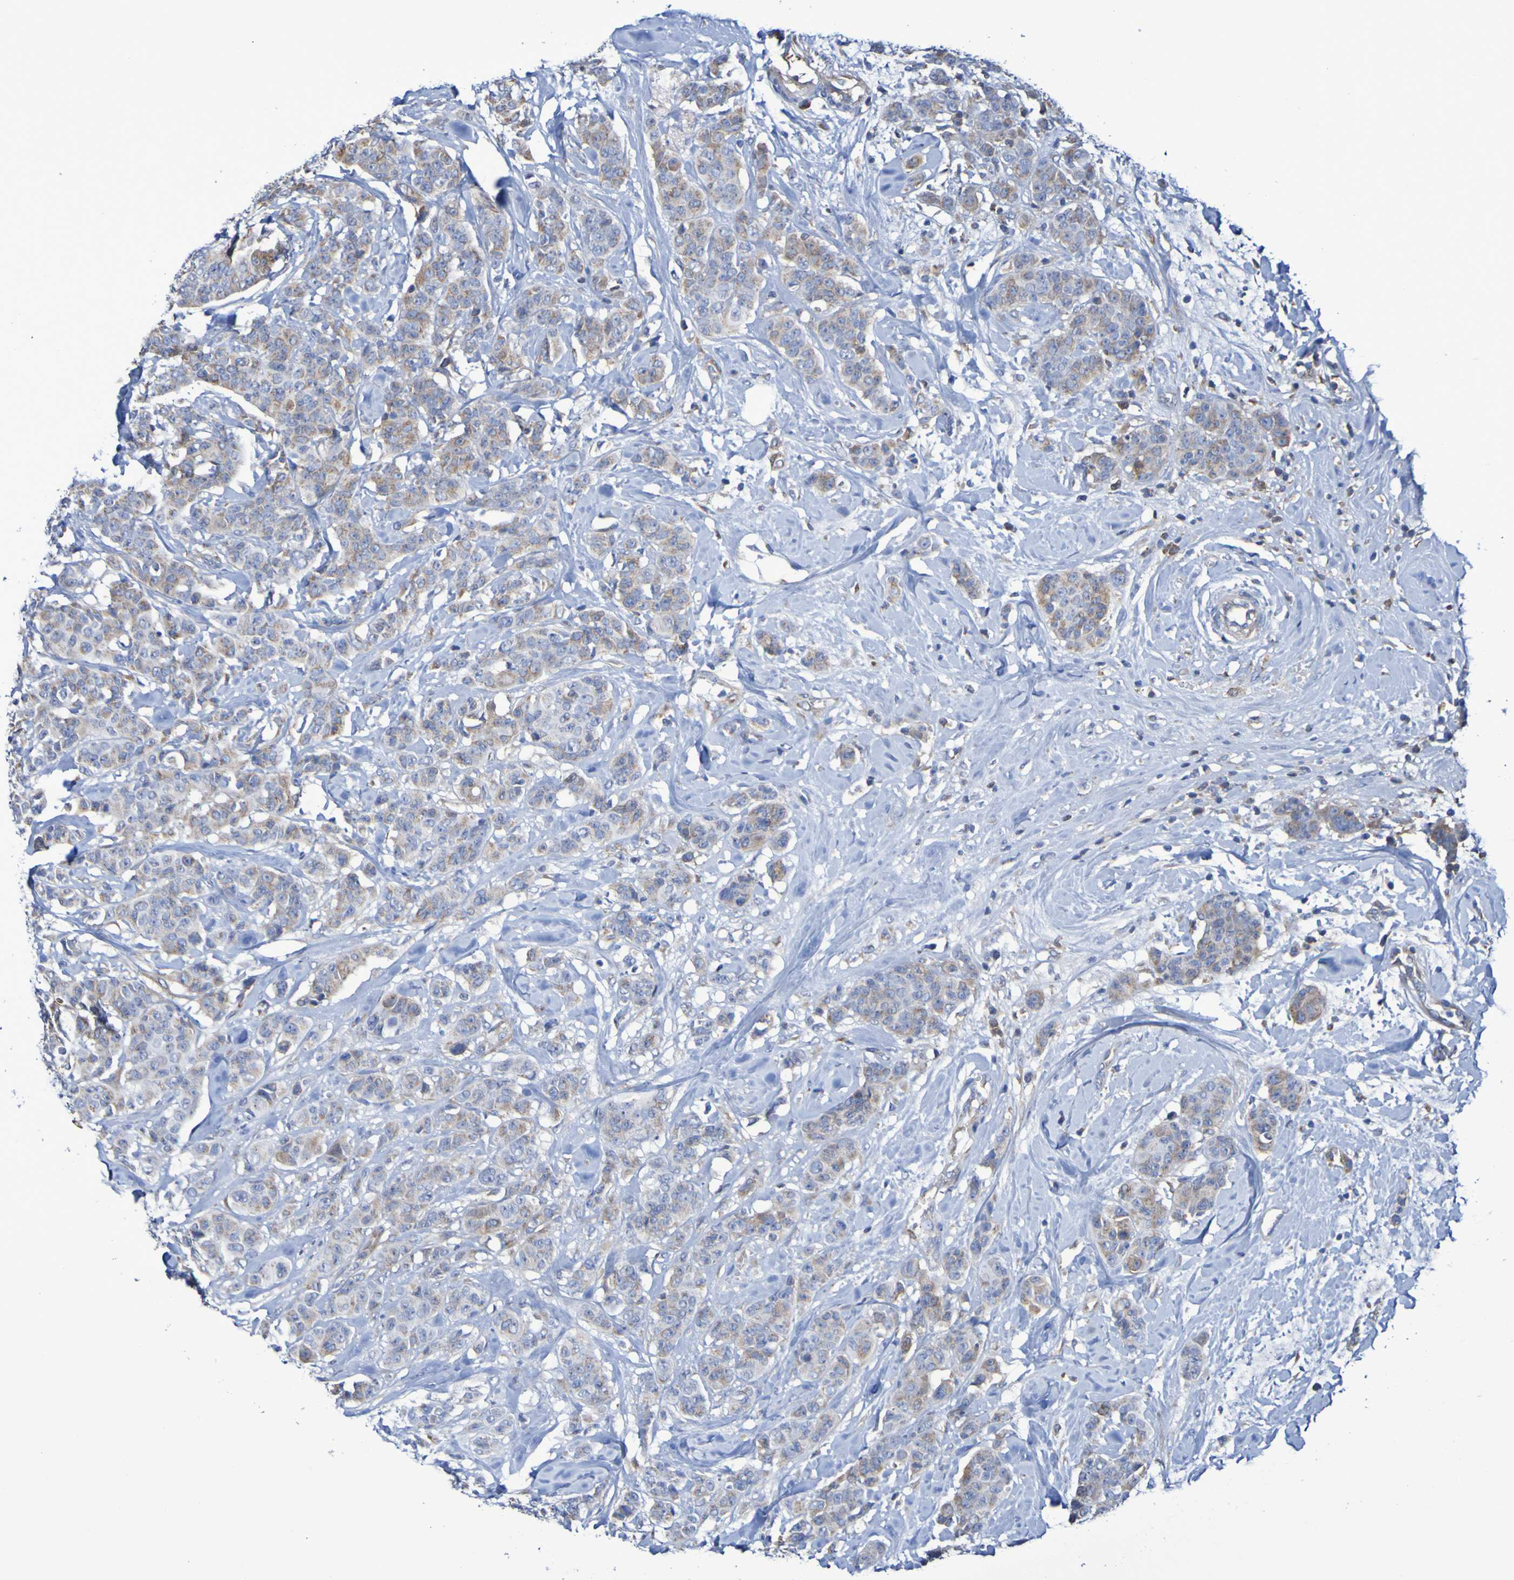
{"staining": {"intensity": "weak", "quantity": ">75%", "location": "cytoplasmic/membranous"}, "tissue": "breast cancer", "cell_type": "Tumor cells", "image_type": "cancer", "snomed": [{"axis": "morphology", "description": "Normal tissue, NOS"}, {"axis": "morphology", "description": "Duct carcinoma"}, {"axis": "topography", "description": "Breast"}], "caption": "About >75% of tumor cells in breast cancer show weak cytoplasmic/membranous protein positivity as visualized by brown immunohistochemical staining.", "gene": "CNTN2", "patient": {"sex": "female", "age": 40}}